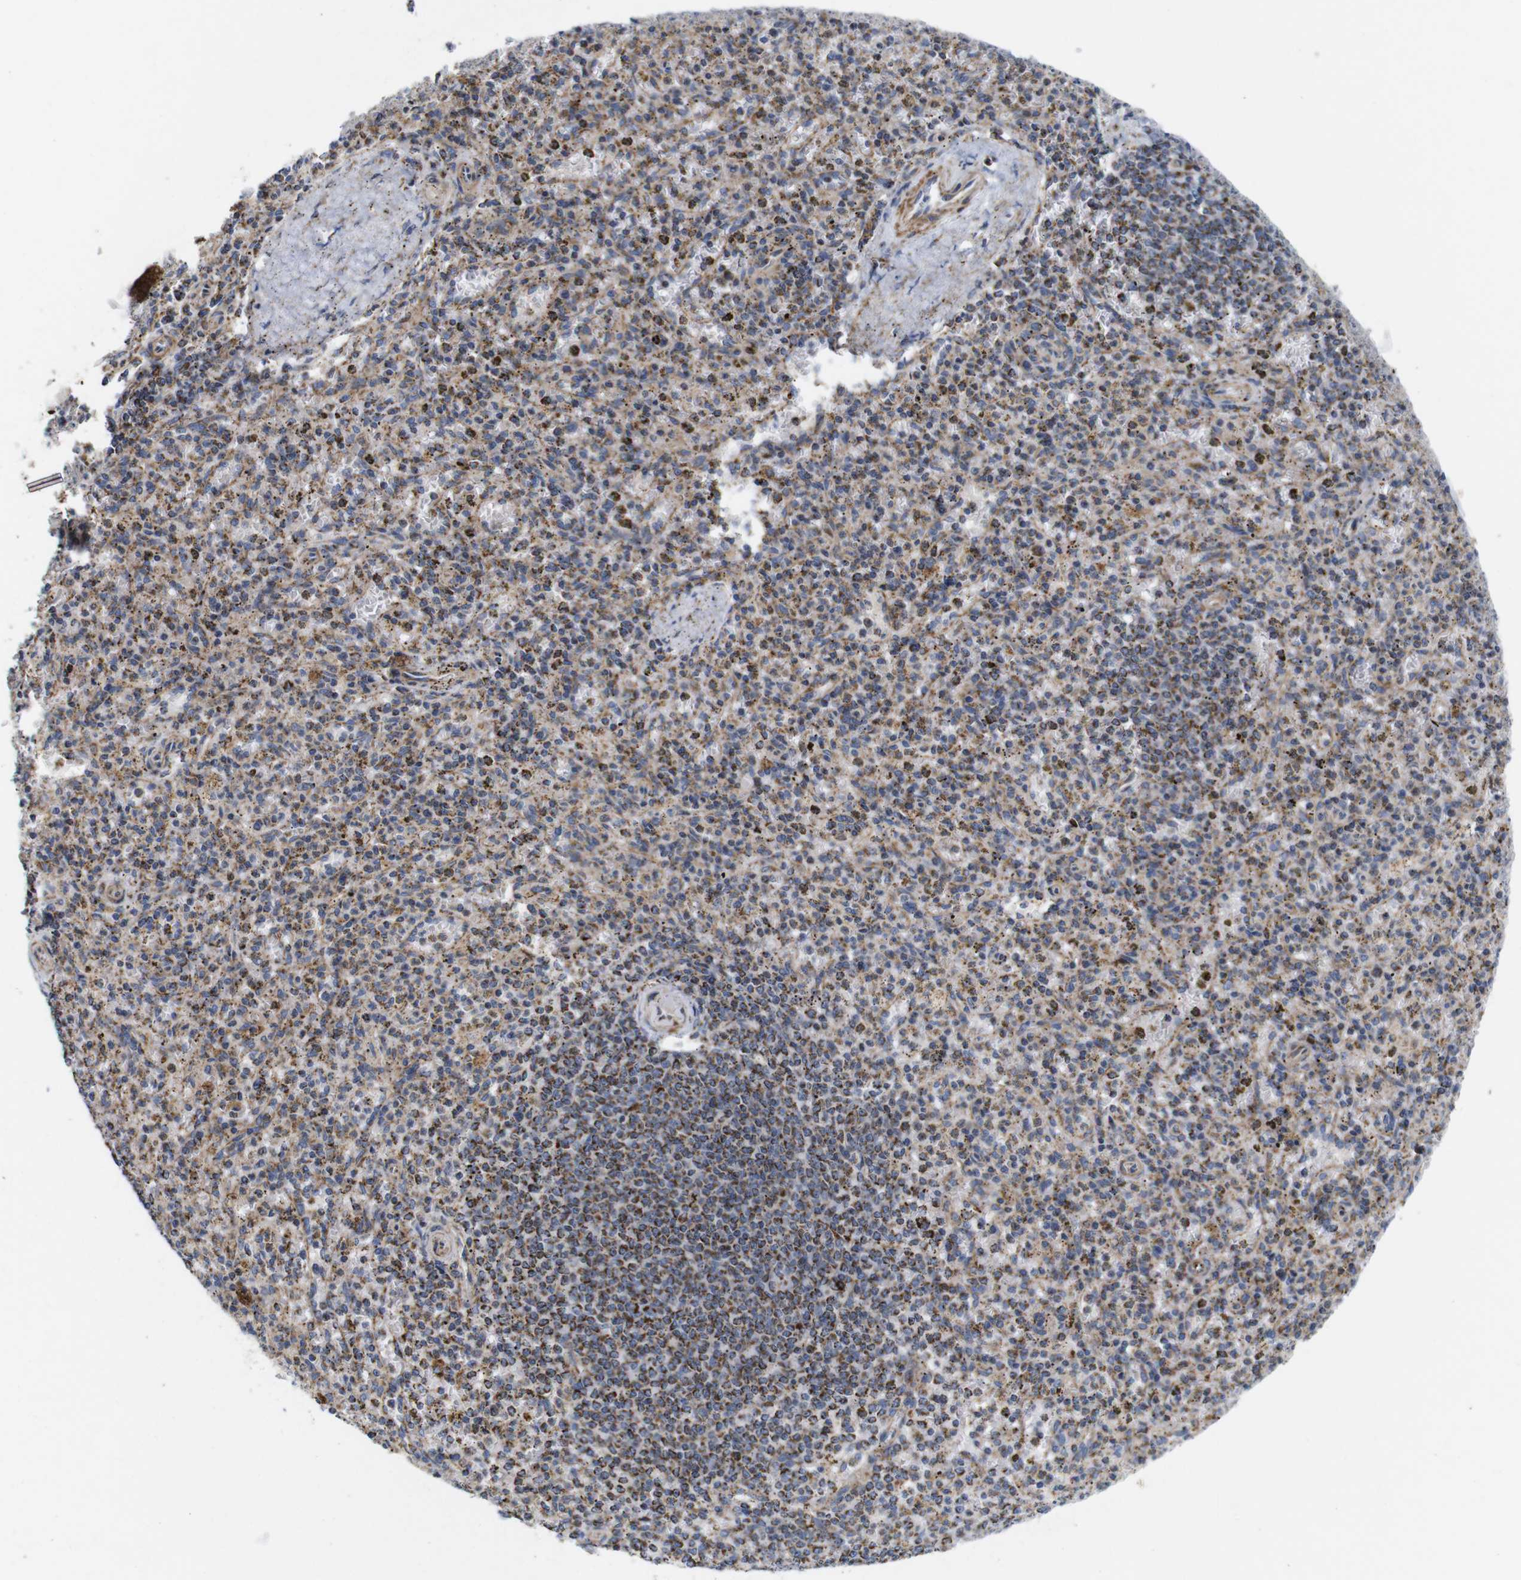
{"staining": {"intensity": "moderate", "quantity": "25%-75%", "location": "cytoplasmic/membranous"}, "tissue": "spleen", "cell_type": "Cells in red pulp", "image_type": "normal", "snomed": [{"axis": "morphology", "description": "Normal tissue, NOS"}, {"axis": "topography", "description": "Spleen"}], "caption": "Immunohistochemistry (IHC) staining of normal spleen, which shows medium levels of moderate cytoplasmic/membranous positivity in approximately 25%-75% of cells in red pulp indicating moderate cytoplasmic/membranous protein positivity. The staining was performed using DAB (3,3'-diaminobenzidine) (brown) for protein detection and nuclei were counterstained in hematoxylin (blue).", "gene": "FAM171B", "patient": {"sex": "male", "age": 72}}